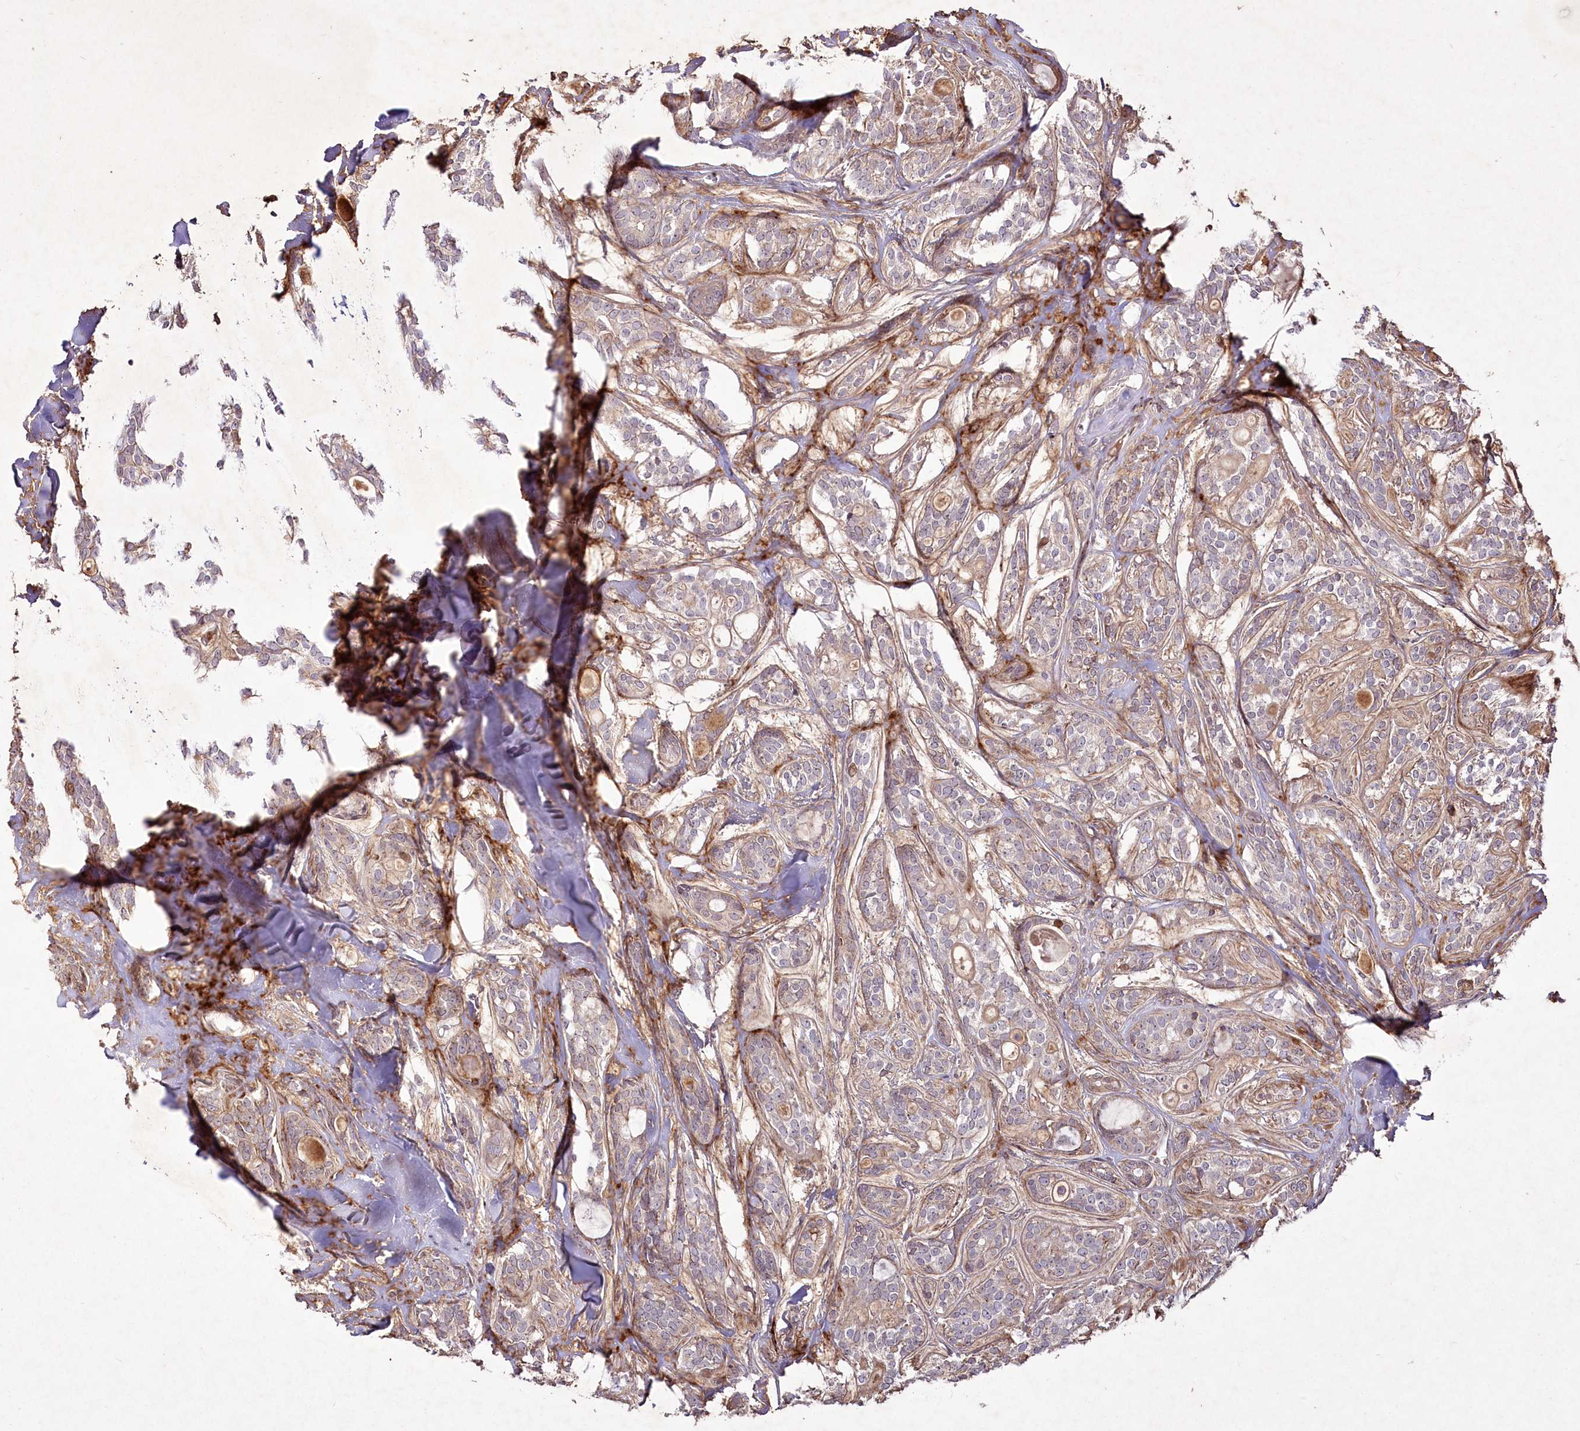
{"staining": {"intensity": "weak", "quantity": ">75%", "location": "cytoplasmic/membranous"}, "tissue": "head and neck cancer", "cell_type": "Tumor cells", "image_type": "cancer", "snomed": [{"axis": "morphology", "description": "Adenocarcinoma, NOS"}, {"axis": "topography", "description": "Head-Neck"}], "caption": "The histopathology image exhibits a brown stain indicating the presence of a protein in the cytoplasmic/membranous of tumor cells in head and neck adenocarcinoma. The staining was performed using DAB (3,3'-diaminobenzidine), with brown indicating positive protein expression. Nuclei are stained blue with hematoxylin.", "gene": "PSTK", "patient": {"sex": "male", "age": 66}}